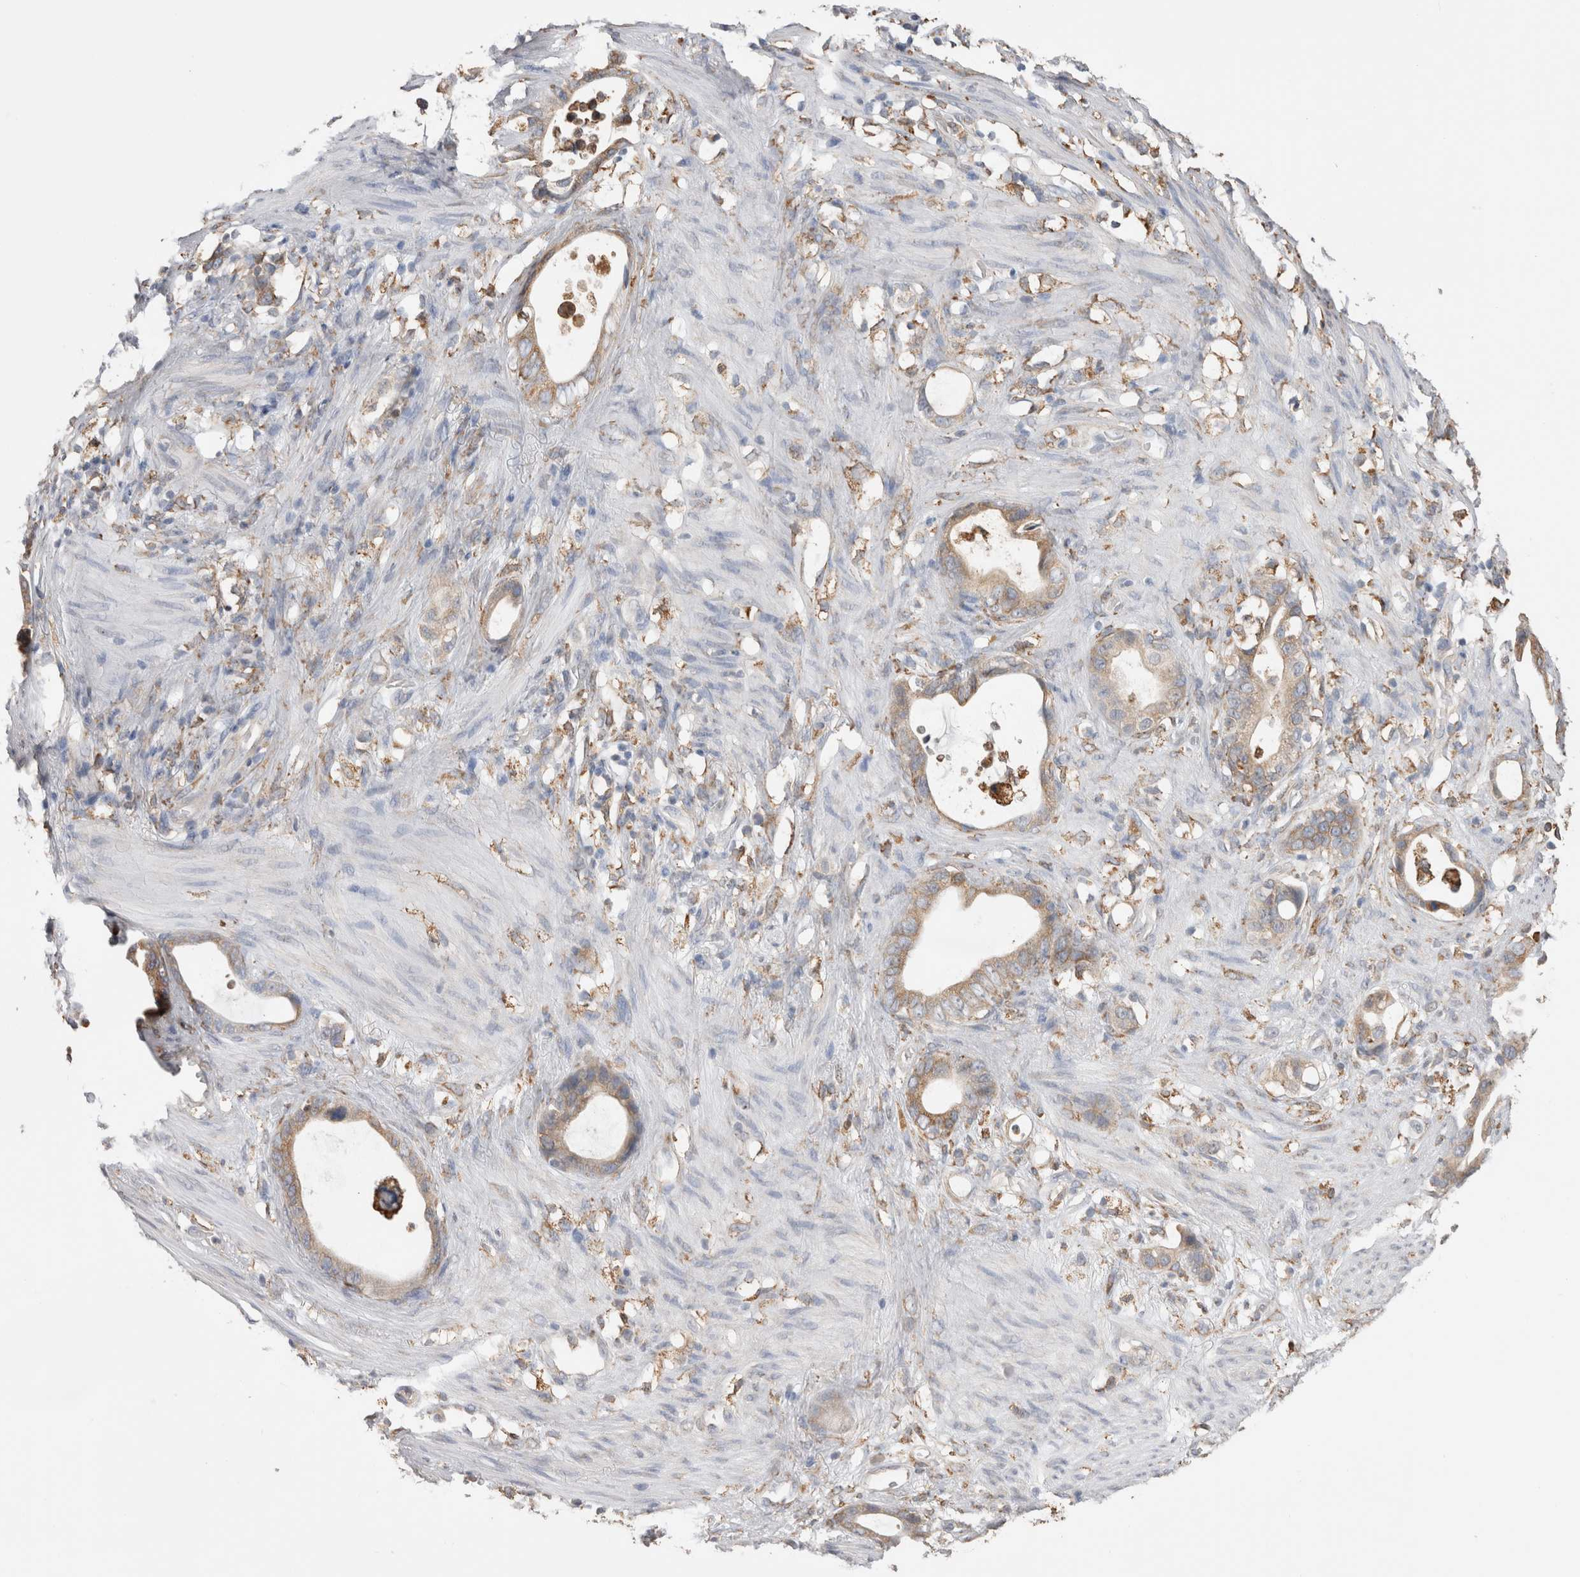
{"staining": {"intensity": "moderate", "quantity": ">75%", "location": "cytoplasmic/membranous"}, "tissue": "stomach cancer", "cell_type": "Tumor cells", "image_type": "cancer", "snomed": [{"axis": "morphology", "description": "Adenocarcinoma, NOS"}, {"axis": "topography", "description": "Stomach"}], "caption": "Immunohistochemistry (IHC) image of human stomach adenocarcinoma stained for a protein (brown), which displays medium levels of moderate cytoplasmic/membranous expression in about >75% of tumor cells.", "gene": "LRPAP1", "patient": {"sex": "female", "age": 75}}